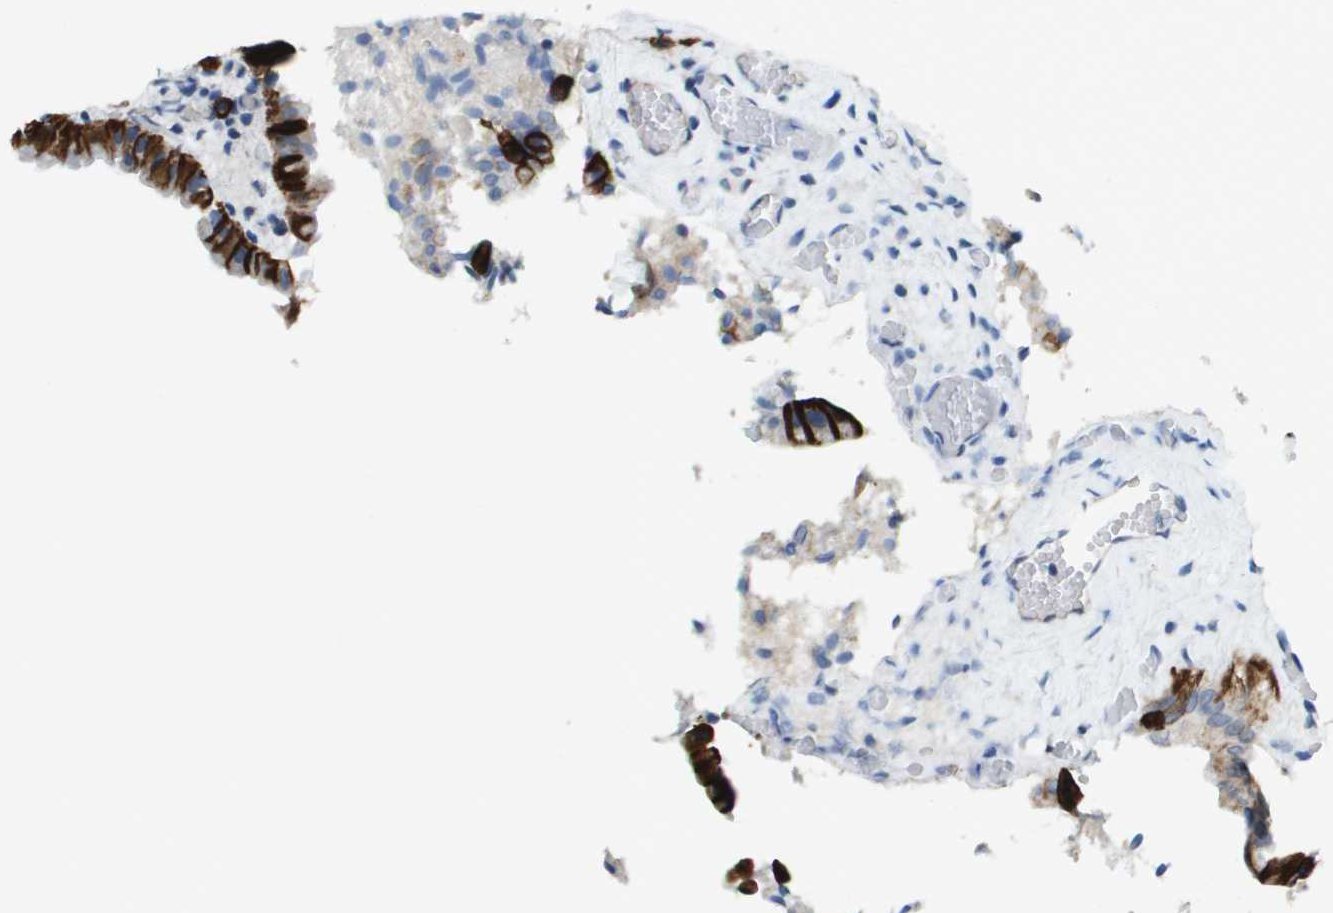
{"staining": {"intensity": "strong", "quantity": ">75%", "location": "cytoplasmic/membranous"}, "tissue": "gallbladder", "cell_type": "Glandular cells", "image_type": "normal", "snomed": [{"axis": "morphology", "description": "Normal tissue, NOS"}, {"axis": "topography", "description": "Gallbladder"}], "caption": "A high amount of strong cytoplasmic/membranous staining is present in about >75% of glandular cells in benign gallbladder.", "gene": "SDC1", "patient": {"sex": "male", "age": 49}}